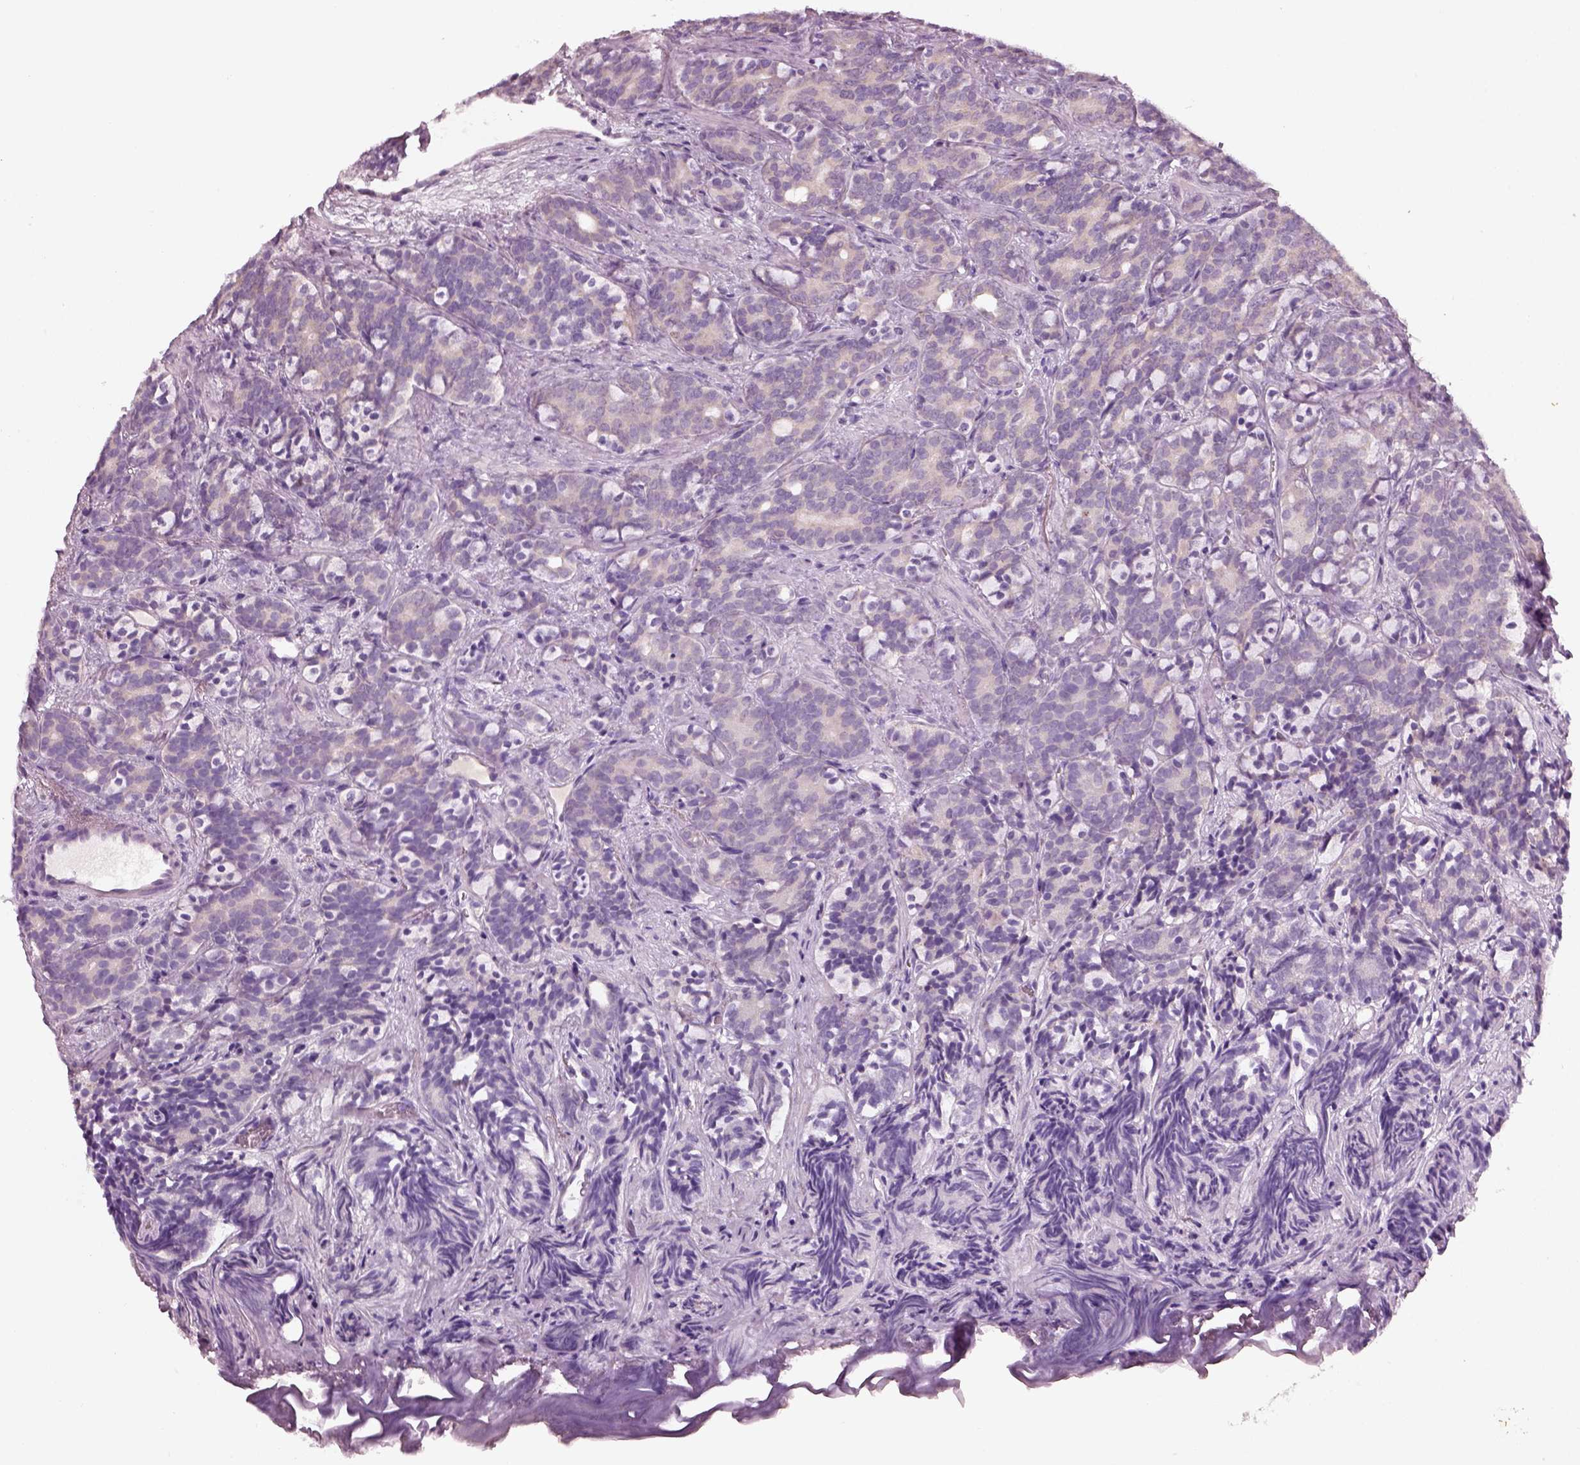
{"staining": {"intensity": "weak", "quantity": "25%-75%", "location": "cytoplasmic/membranous"}, "tissue": "prostate cancer", "cell_type": "Tumor cells", "image_type": "cancer", "snomed": [{"axis": "morphology", "description": "Adenocarcinoma, High grade"}, {"axis": "topography", "description": "Prostate"}], "caption": "Protein expression analysis of prostate cancer shows weak cytoplasmic/membranous expression in approximately 25%-75% of tumor cells. (brown staining indicates protein expression, while blue staining denotes nuclei).", "gene": "ELSPBP1", "patient": {"sex": "male", "age": 84}}